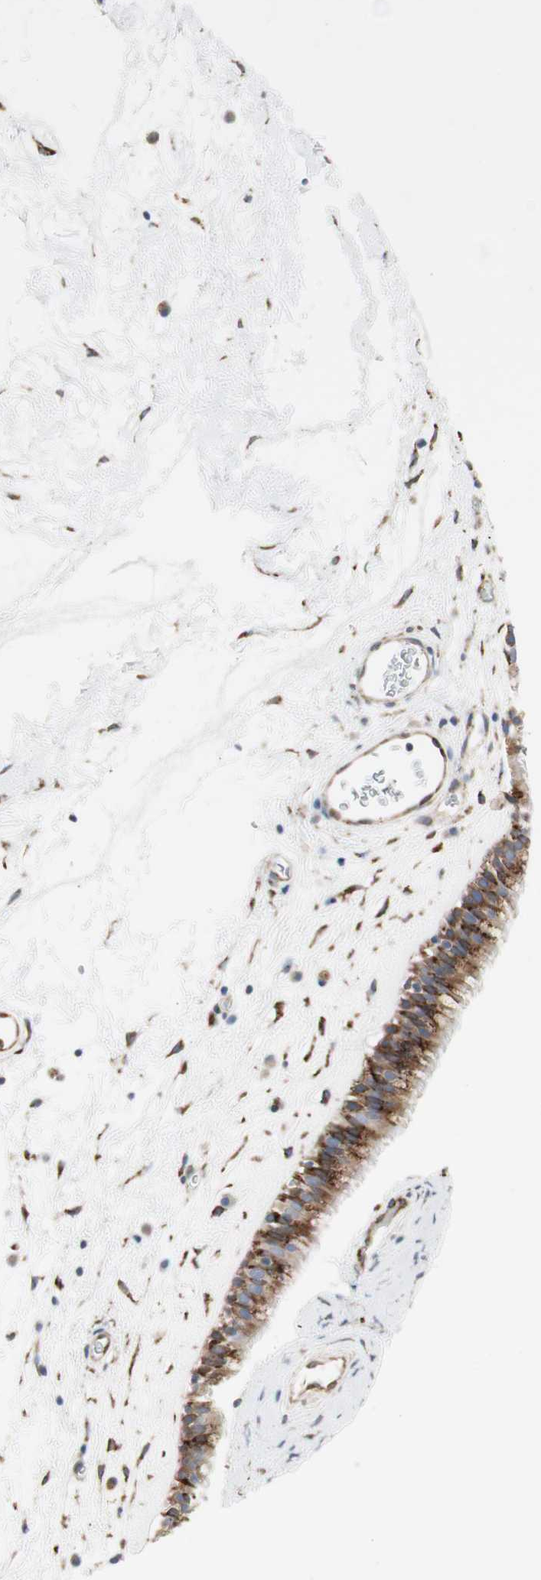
{"staining": {"intensity": "strong", "quantity": ">75%", "location": "cytoplasmic/membranous"}, "tissue": "nasopharynx", "cell_type": "Respiratory epithelial cells", "image_type": "normal", "snomed": [{"axis": "morphology", "description": "Normal tissue, NOS"}, {"axis": "morphology", "description": "Inflammation, NOS"}, {"axis": "topography", "description": "Nasopharynx"}], "caption": "Protein staining by immunohistochemistry (IHC) shows strong cytoplasmic/membranous expression in about >75% of respiratory epithelial cells in benign nasopharynx. The protein of interest is stained brown, and the nuclei are stained in blue (DAB (3,3'-diaminobenzidine) IHC with brightfield microscopy, high magnification).", "gene": "H6PD", "patient": {"sex": "male", "age": 48}}